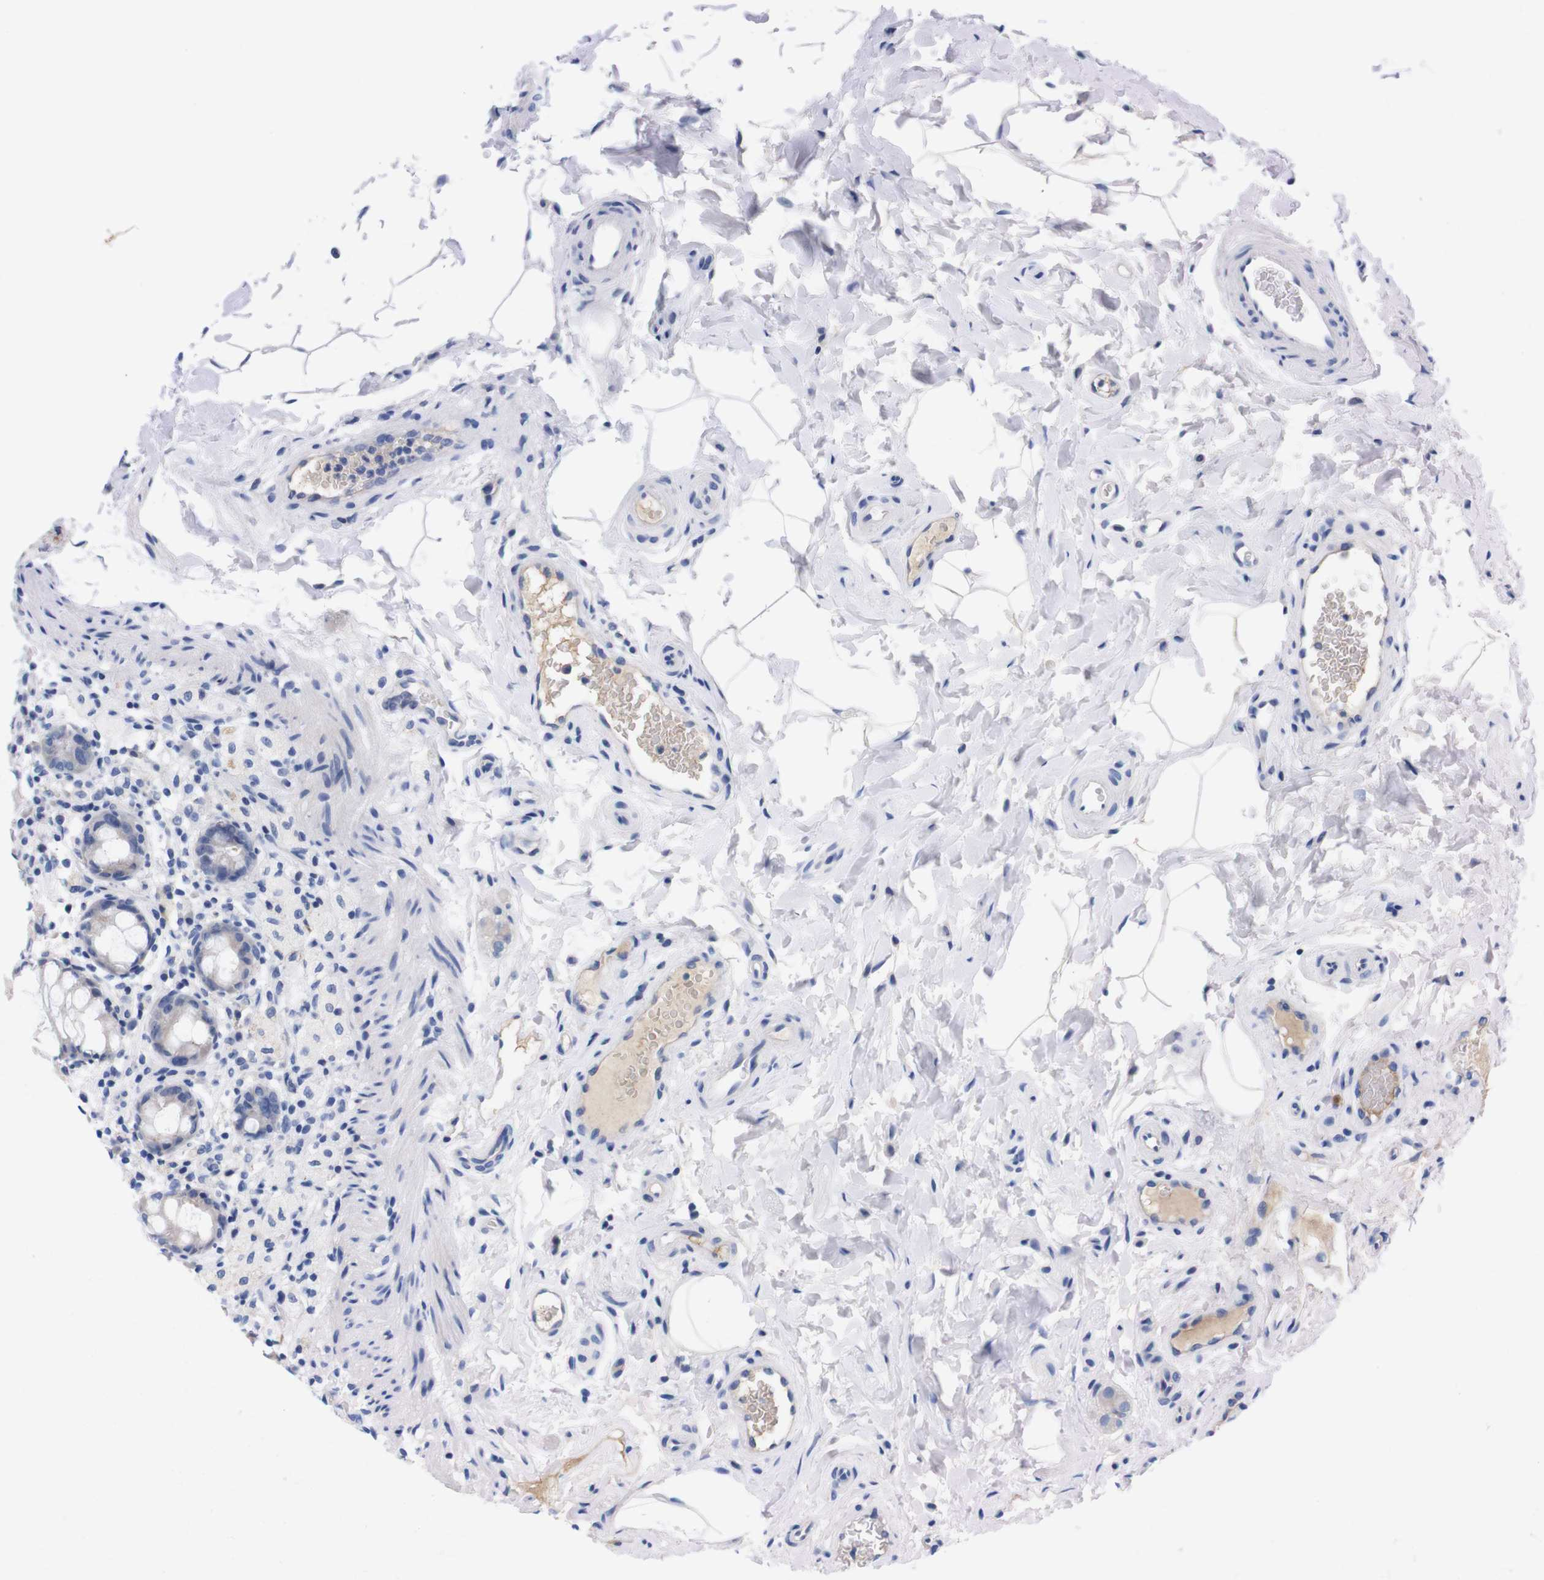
{"staining": {"intensity": "negative", "quantity": "none", "location": "none"}, "tissue": "rectum", "cell_type": "Glandular cells", "image_type": "normal", "snomed": [{"axis": "morphology", "description": "Normal tissue, NOS"}, {"axis": "topography", "description": "Rectum"}], "caption": "This image is of unremarkable rectum stained with immunohistochemistry (IHC) to label a protein in brown with the nuclei are counter-stained blue. There is no positivity in glandular cells.", "gene": "FAM210A", "patient": {"sex": "male", "age": 44}}